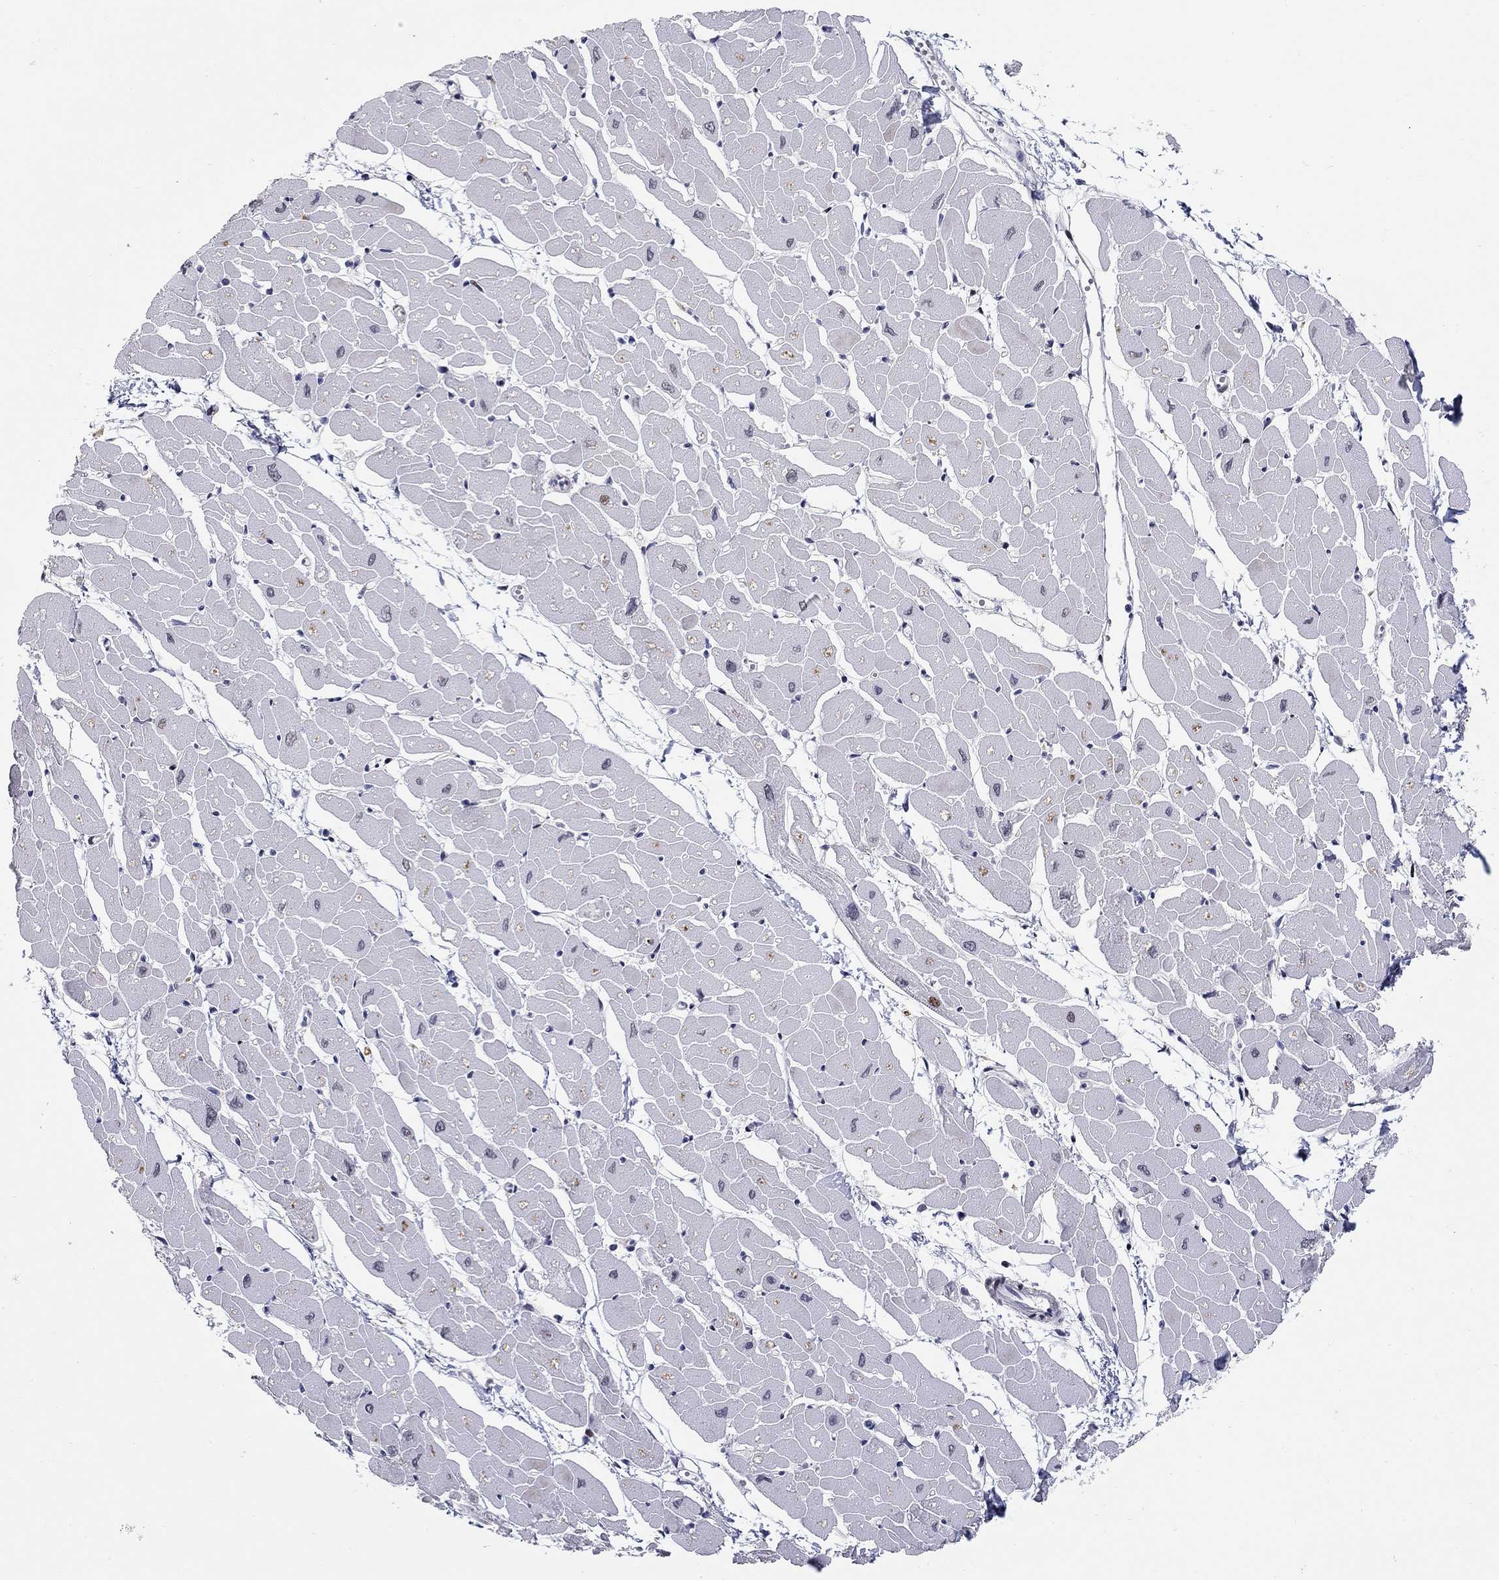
{"staining": {"intensity": "strong", "quantity": "<25%", "location": "nuclear"}, "tissue": "heart muscle", "cell_type": "Cardiomyocytes", "image_type": "normal", "snomed": [{"axis": "morphology", "description": "Normal tissue, NOS"}, {"axis": "topography", "description": "Heart"}], "caption": "Immunohistochemical staining of unremarkable human heart muscle reveals medium levels of strong nuclear staining in approximately <25% of cardiomyocytes.", "gene": "RAPGEF5", "patient": {"sex": "male", "age": 57}}